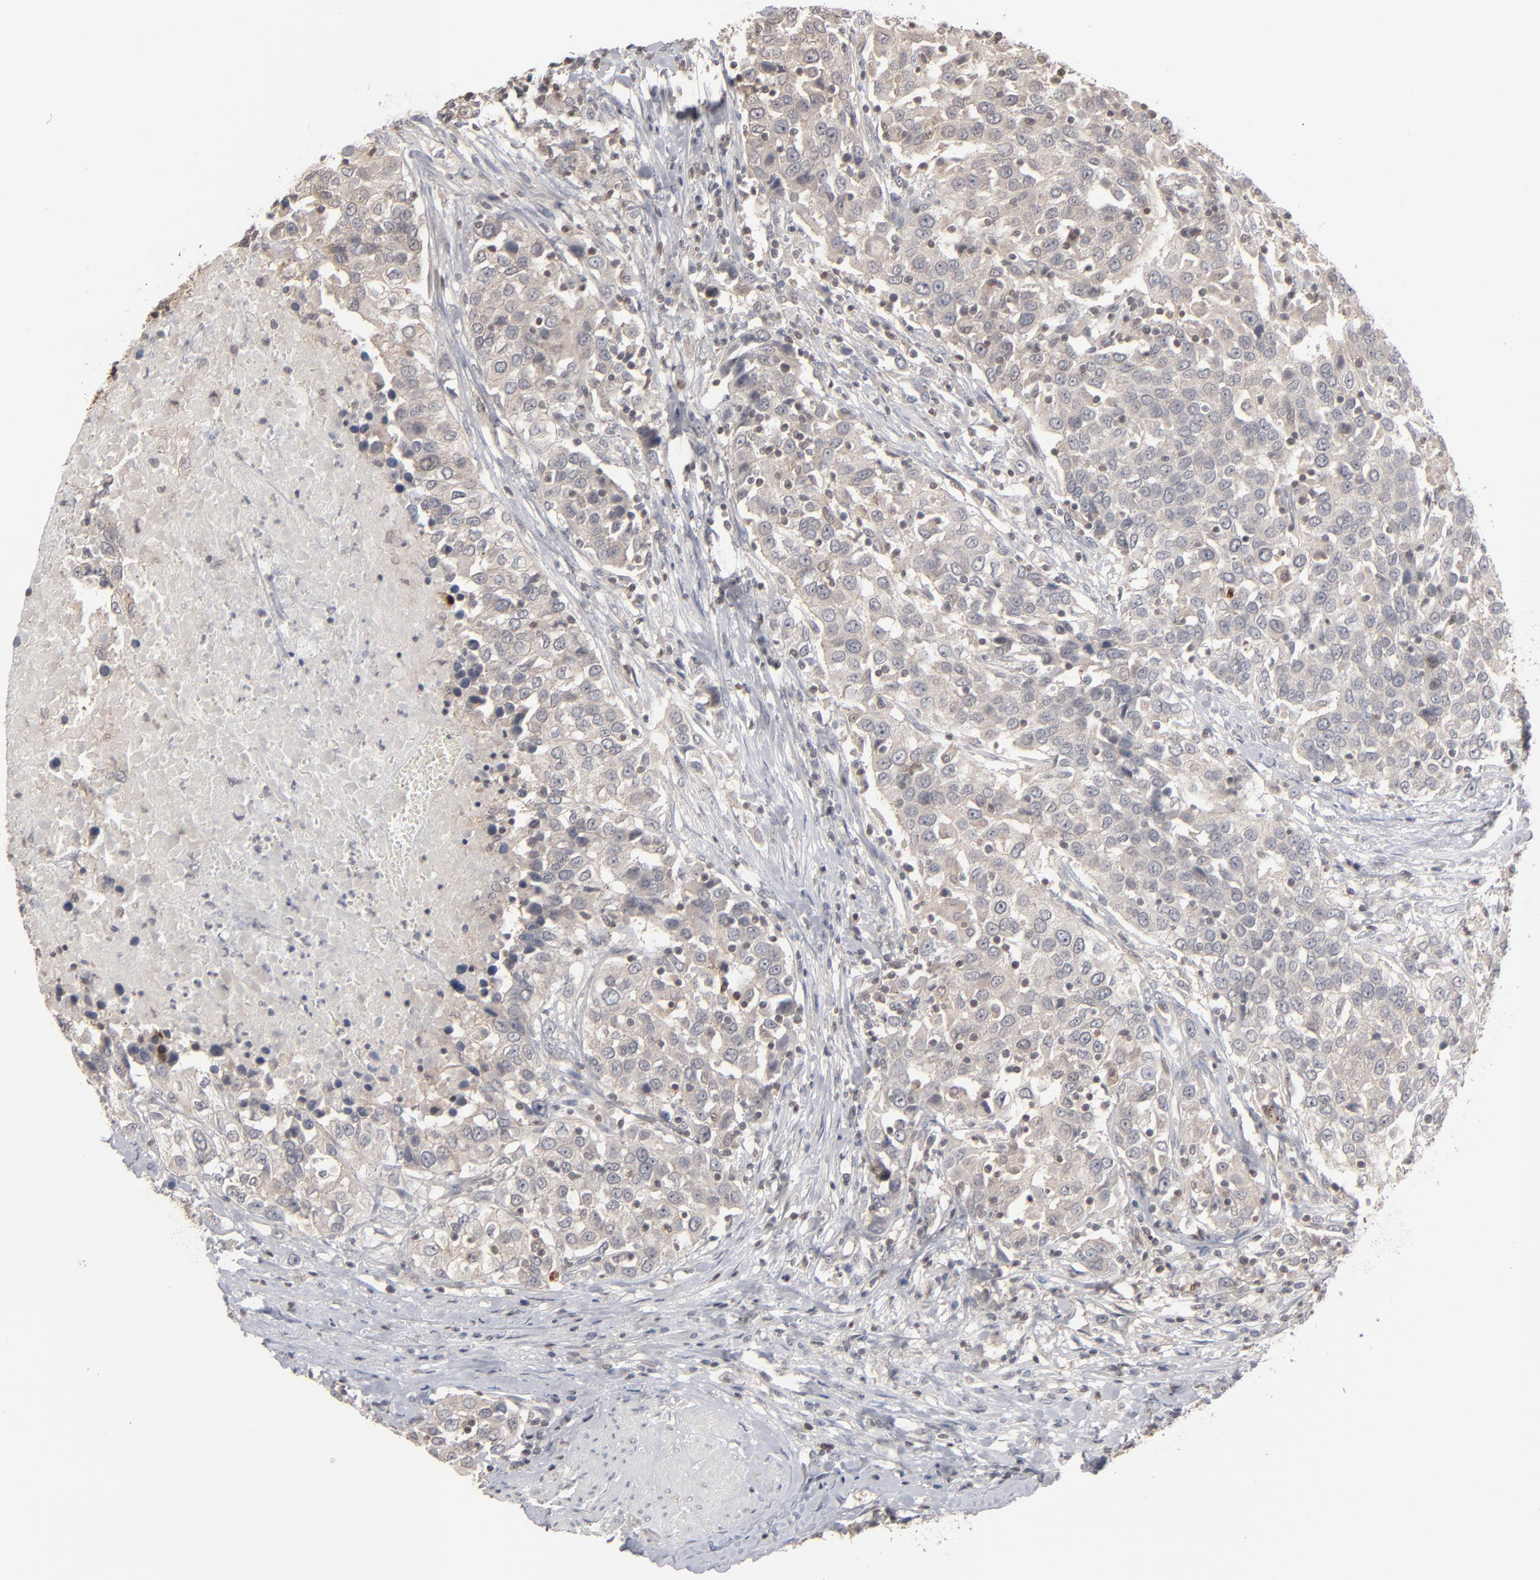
{"staining": {"intensity": "weak", "quantity": ">75%", "location": "cytoplasmic/membranous"}, "tissue": "urothelial cancer", "cell_type": "Tumor cells", "image_type": "cancer", "snomed": [{"axis": "morphology", "description": "Urothelial carcinoma, High grade"}, {"axis": "topography", "description": "Urinary bladder"}], "caption": "This is an image of immunohistochemistry (IHC) staining of urothelial carcinoma (high-grade), which shows weak positivity in the cytoplasmic/membranous of tumor cells.", "gene": "STAT4", "patient": {"sex": "female", "age": 80}}